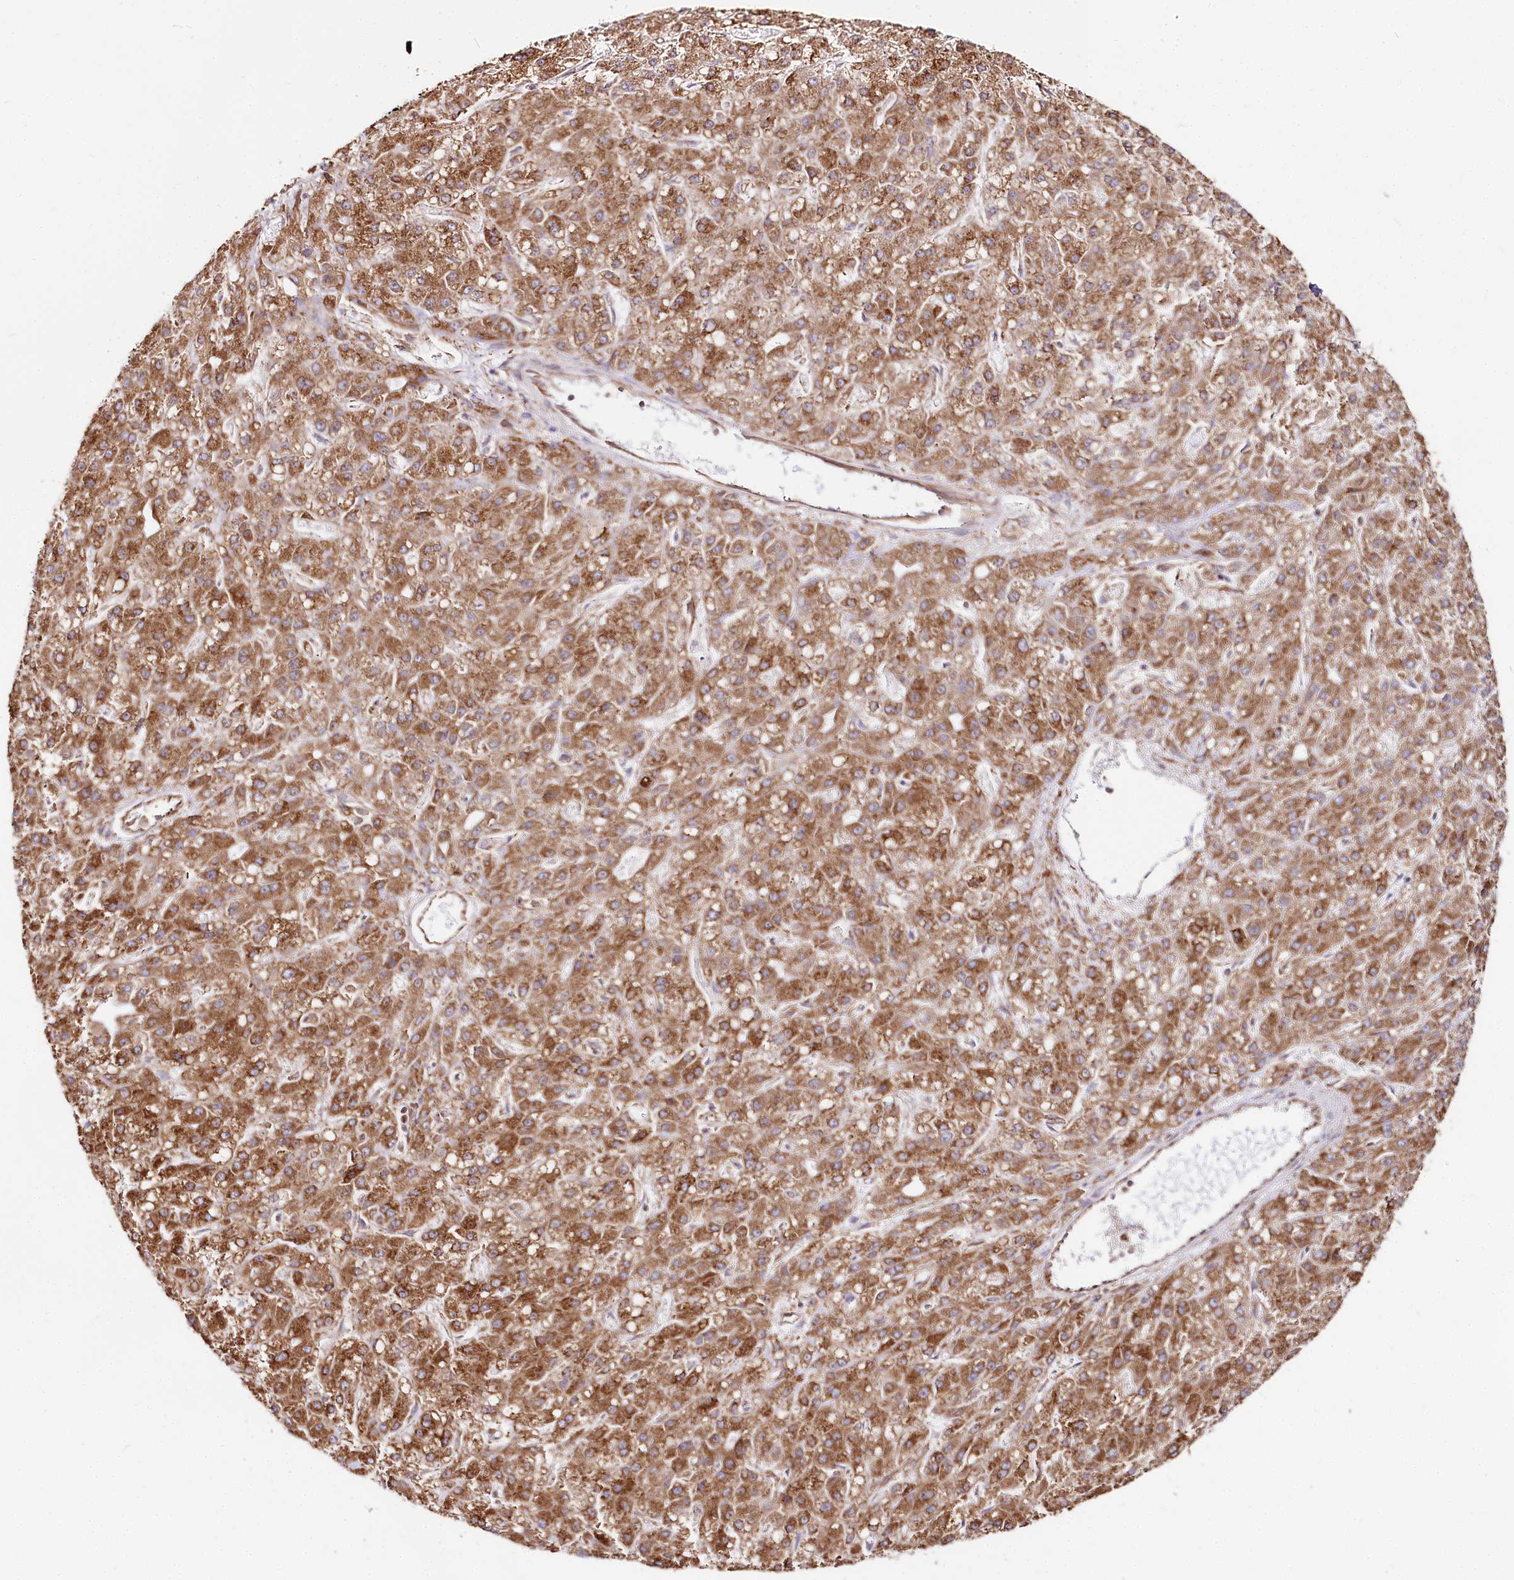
{"staining": {"intensity": "moderate", "quantity": ">75%", "location": "cytoplasmic/membranous"}, "tissue": "liver cancer", "cell_type": "Tumor cells", "image_type": "cancer", "snomed": [{"axis": "morphology", "description": "Carcinoma, Hepatocellular, NOS"}, {"axis": "topography", "description": "Liver"}], "caption": "Liver cancer stained with DAB (3,3'-diaminobenzidine) immunohistochemistry demonstrates medium levels of moderate cytoplasmic/membranous staining in about >75% of tumor cells. (Stains: DAB in brown, nuclei in blue, Microscopy: brightfield microscopy at high magnification).", "gene": "CNPY2", "patient": {"sex": "male", "age": 67}}